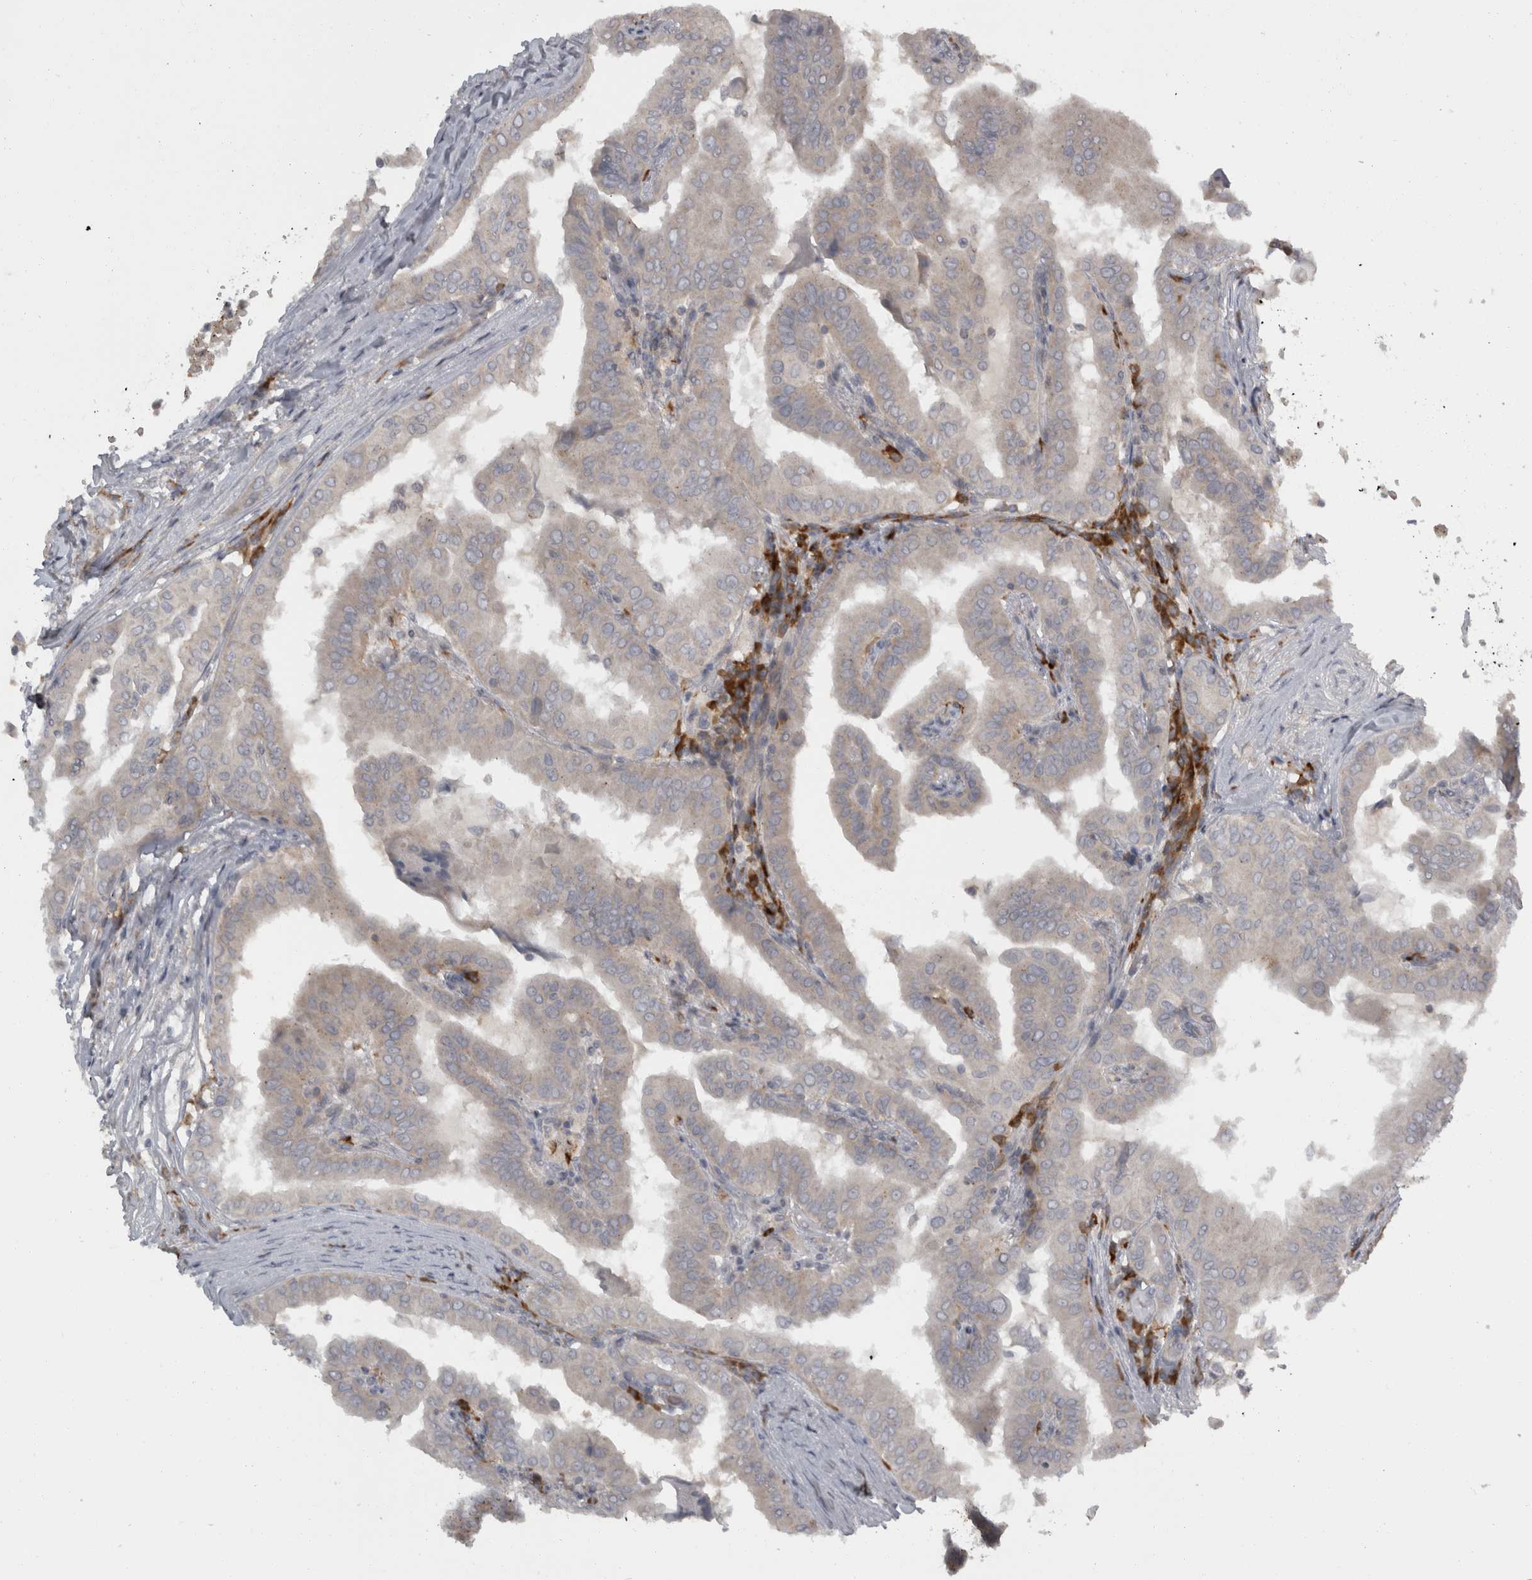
{"staining": {"intensity": "weak", "quantity": "<25%", "location": "cytoplasmic/membranous"}, "tissue": "thyroid cancer", "cell_type": "Tumor cells", "image_type": "cancer", "snomed": [{"axis": "morphology", "description": "Papillary adenocarcinoma, NOS"}, {"axis": "topography", "description": "Thyroid gland"}], "caption": "This is a photomicrograph of immunohistochemistry (IHC) staining of thyroid papillary adenocarcinoma, which shows no staining in tumor cells.", "gene": "SLCO5A1", "patient": {"sex": "male", "age": 33}}